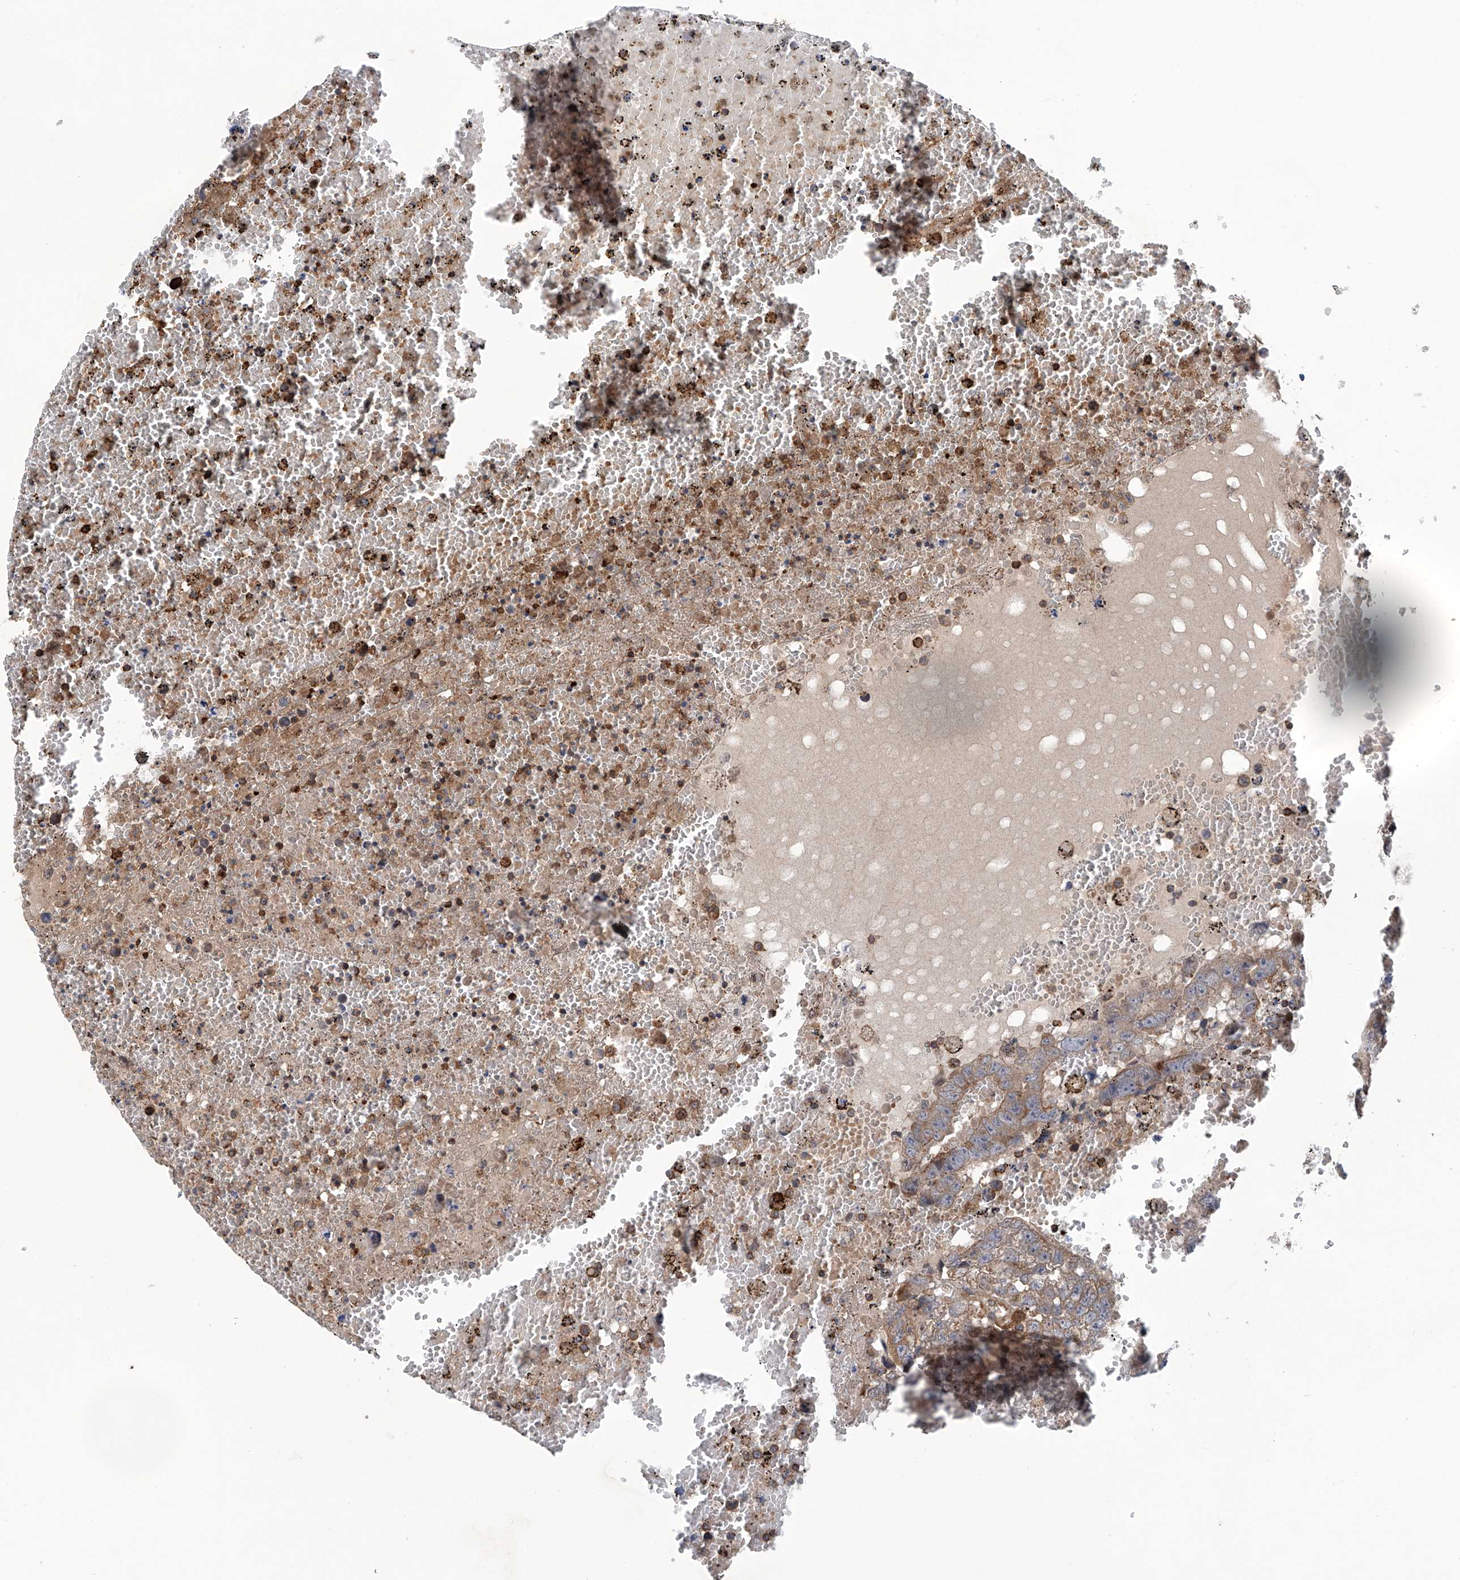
{"staining": {"intensity": "weak", "quantity": ">75%", "location": "cytoplasmic/membranous"}, "tissue": "testis cancer", "cell_type": "Tumor cells", "image_type": "cancer", "snomed": [{"axis": "morphology", "description": "Carcinoma, Embryonal, NOS"}, {"axis": "topography", "description": "Testis"}], "caption": "About >75% of tumor cells in human testis cancer reveal weak cytoplasmic/membranous protein staining as visualized by brown immunohistochemical staining.", "gene": "SMAP1", "patient": {"sex": "male", "age": 25}}